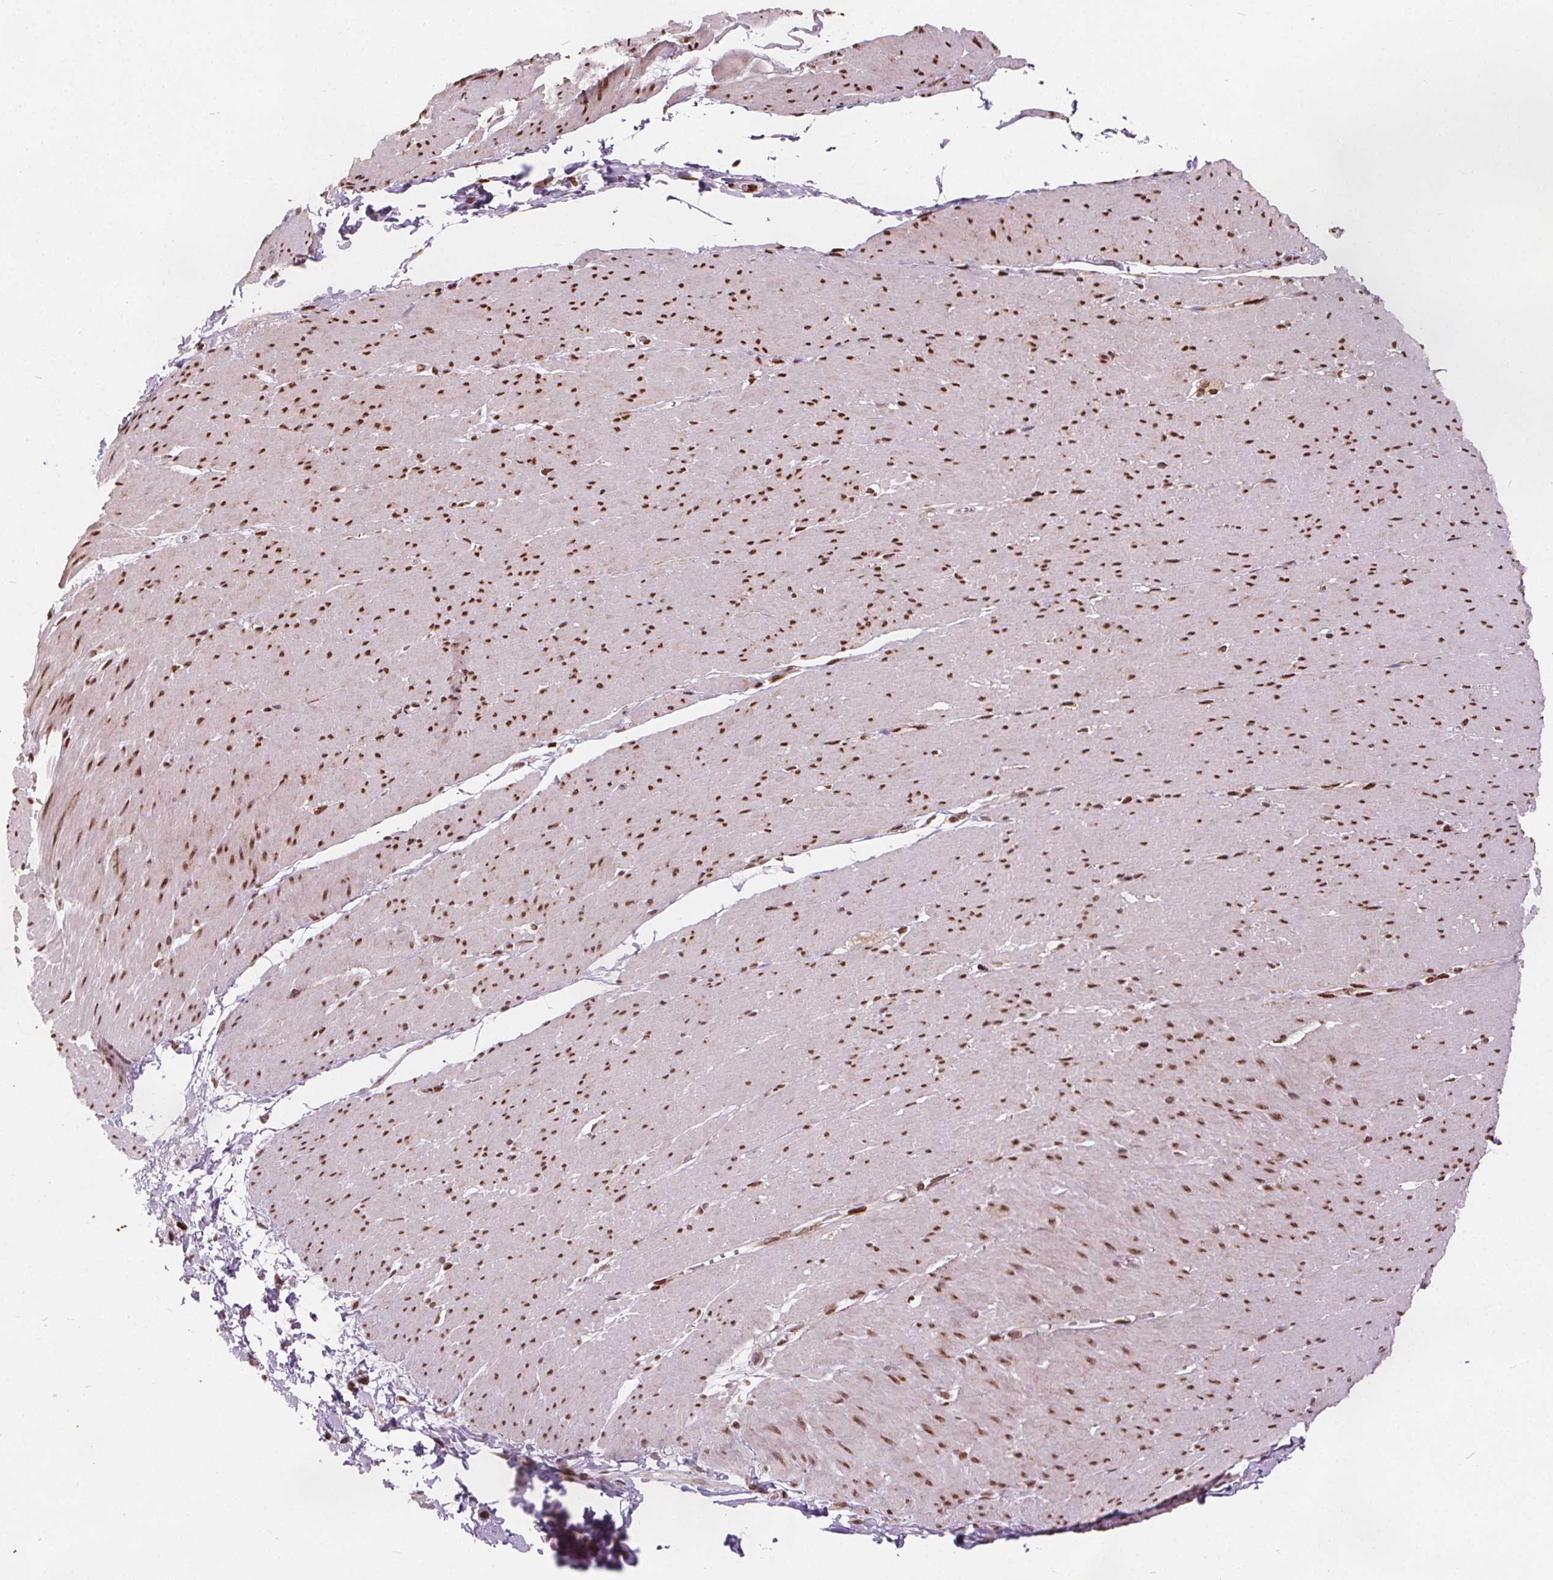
{"staining": {"intensity": "moderate", "quantity": ">75%", "location": "nuclear"}, "tissue": "smooth muscle", "cell_type": "Smooth muscle cells", "image_type": "normal", "snomed": [{"axis": "morphology", "description": "Normal tissue, NOS"}, {"axis": "topography", "description": "Smooth muscle"}, {"axis": "topography", "description": "Rectum"}], "caption": "About >75% of smooth muscle cells in unremarkable smooth muscle exhibit moderate nuclear protein positivity as visualized by brown immunohistochemical staining.", "gene": "ISLR2", "patient": {"sex": "male", "age": 53}}